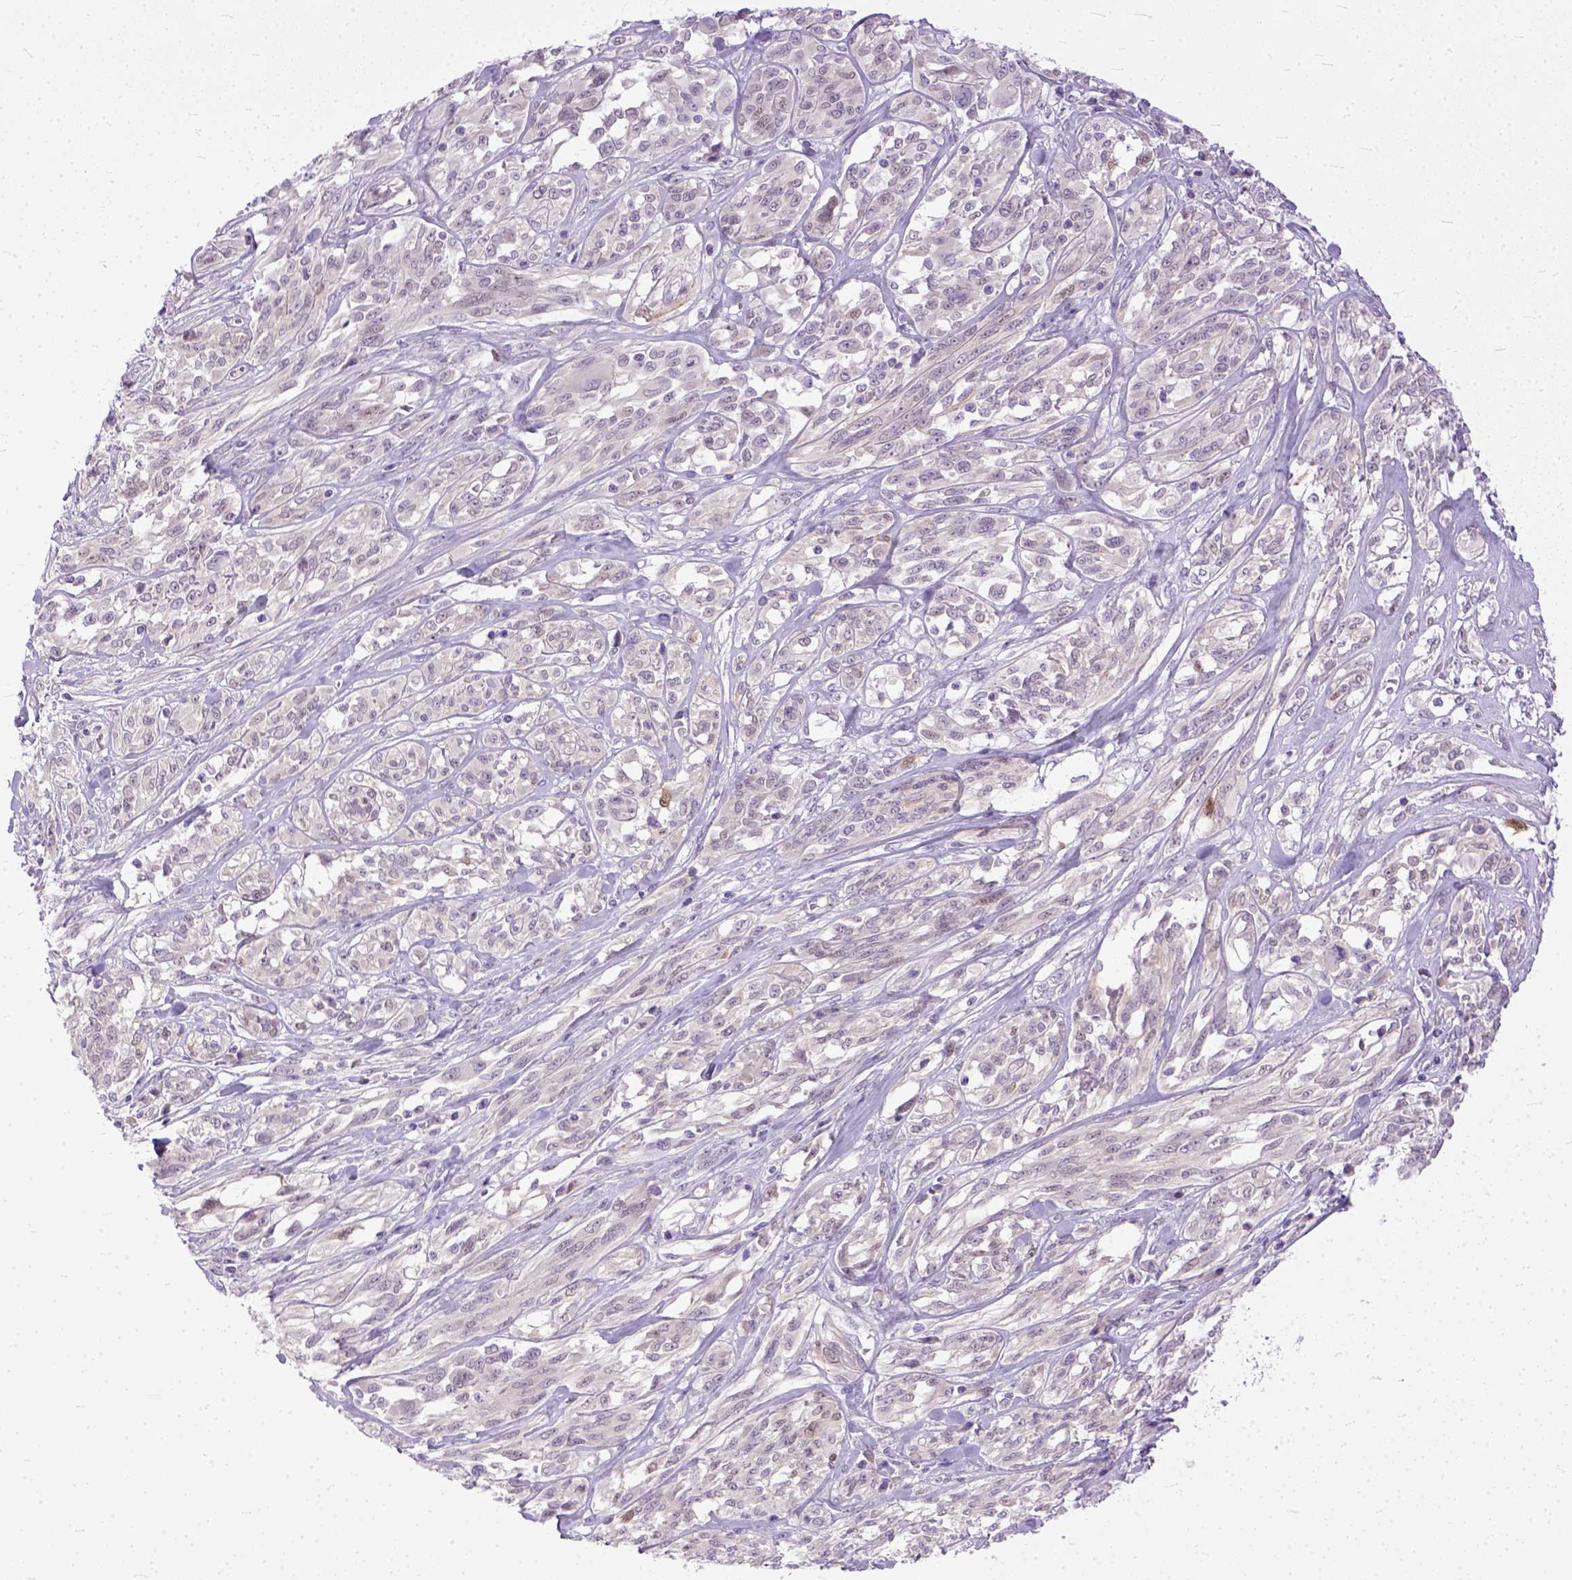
{"staining": {"intensity": "negative", "quantity": "none", "location": "none"}, "tissue": "melanoma", "cell_type": "Tumor cells", "image_type": "cancer", "snomed": [{"axis": "morphology", "description": "Malignant melanoma, NOS"}, {"axis": "topography", "description": "Skin"}], "caption": "Immunohistochemical staining of human malignant melanoma displays no significant expression in tumor cells. Nuclei are stained in blue.", "gene": "TCEAL7", "patient": {"sex": "female", "age": 91}}